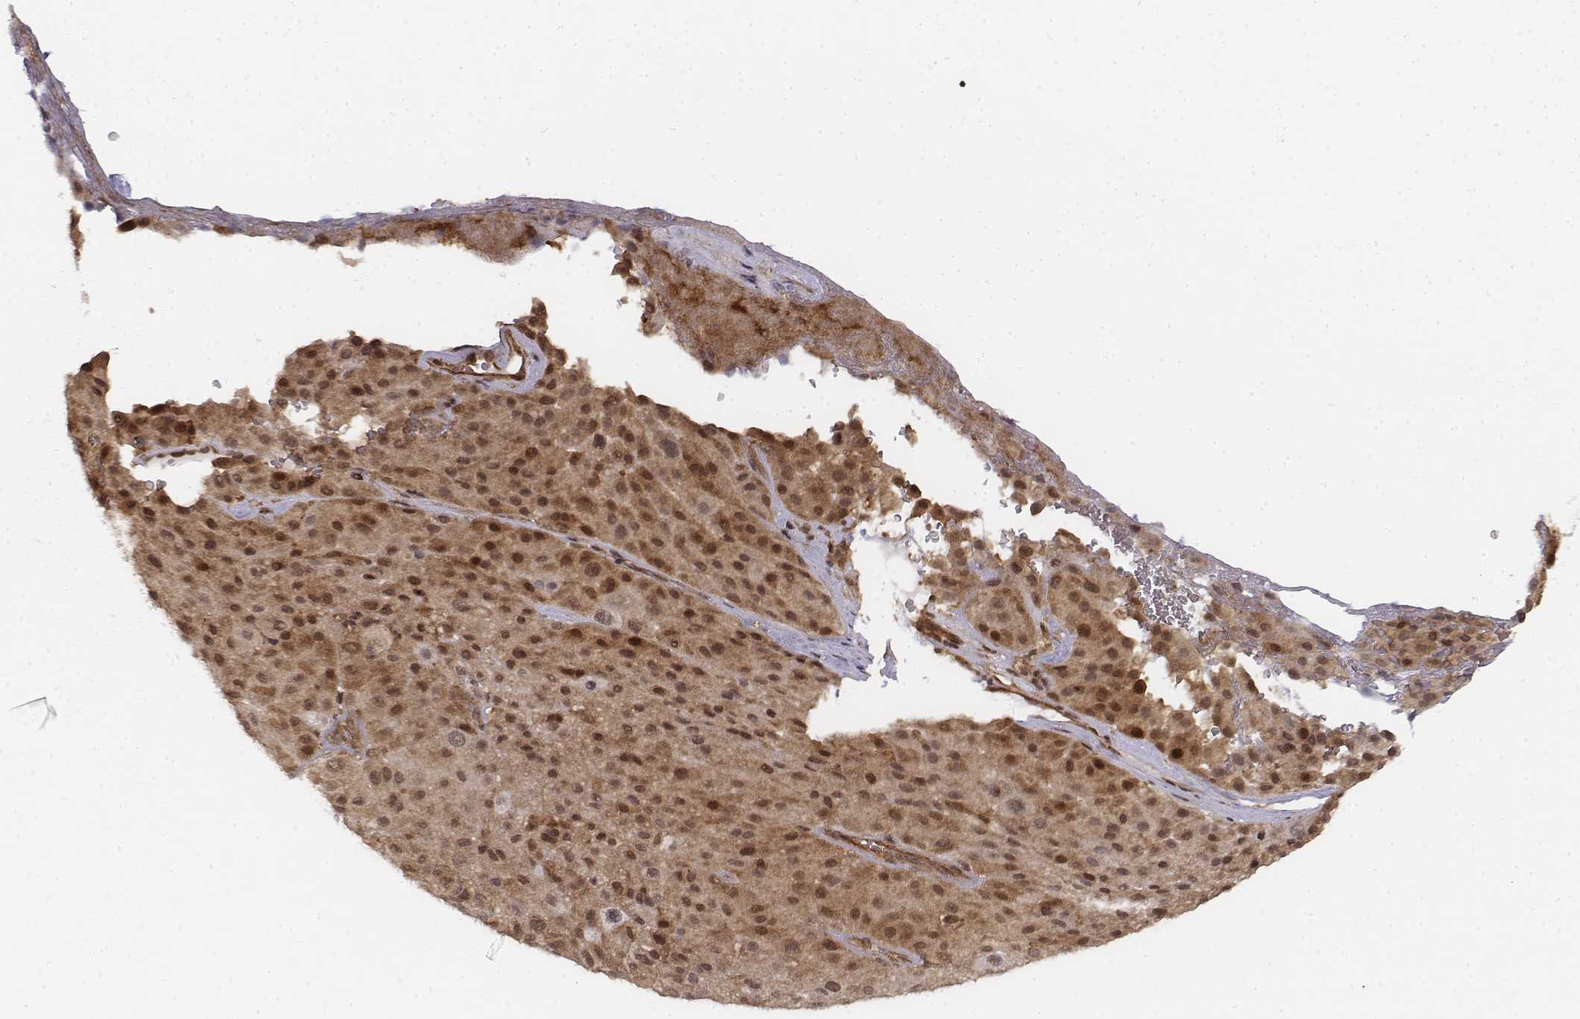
{"staining": {"intensity": "moderate", "quantity": ">75%", "location": "cytoplasmic/membranous,nuclear"}, "tissue": "melanoma", "cell_type": "Tumor cells", "image_type": "cancer", "snomed": [{"axis": "morphology", "description": "Malignant melanoma, Metastatic site"}, {"axis": "topography", "description": "Smooth muscle"}], "caption": "Immunohistochemistry (IHC) photomicrograph of melanoma stained for a protein (brown), which displays medium levels of moderate cytoplasmic/membranous and nuclear positivity in approximately >75% of tumor cells.", "gene": "ZFYVE19", "patient": {"sex": "male", "age": 41}}